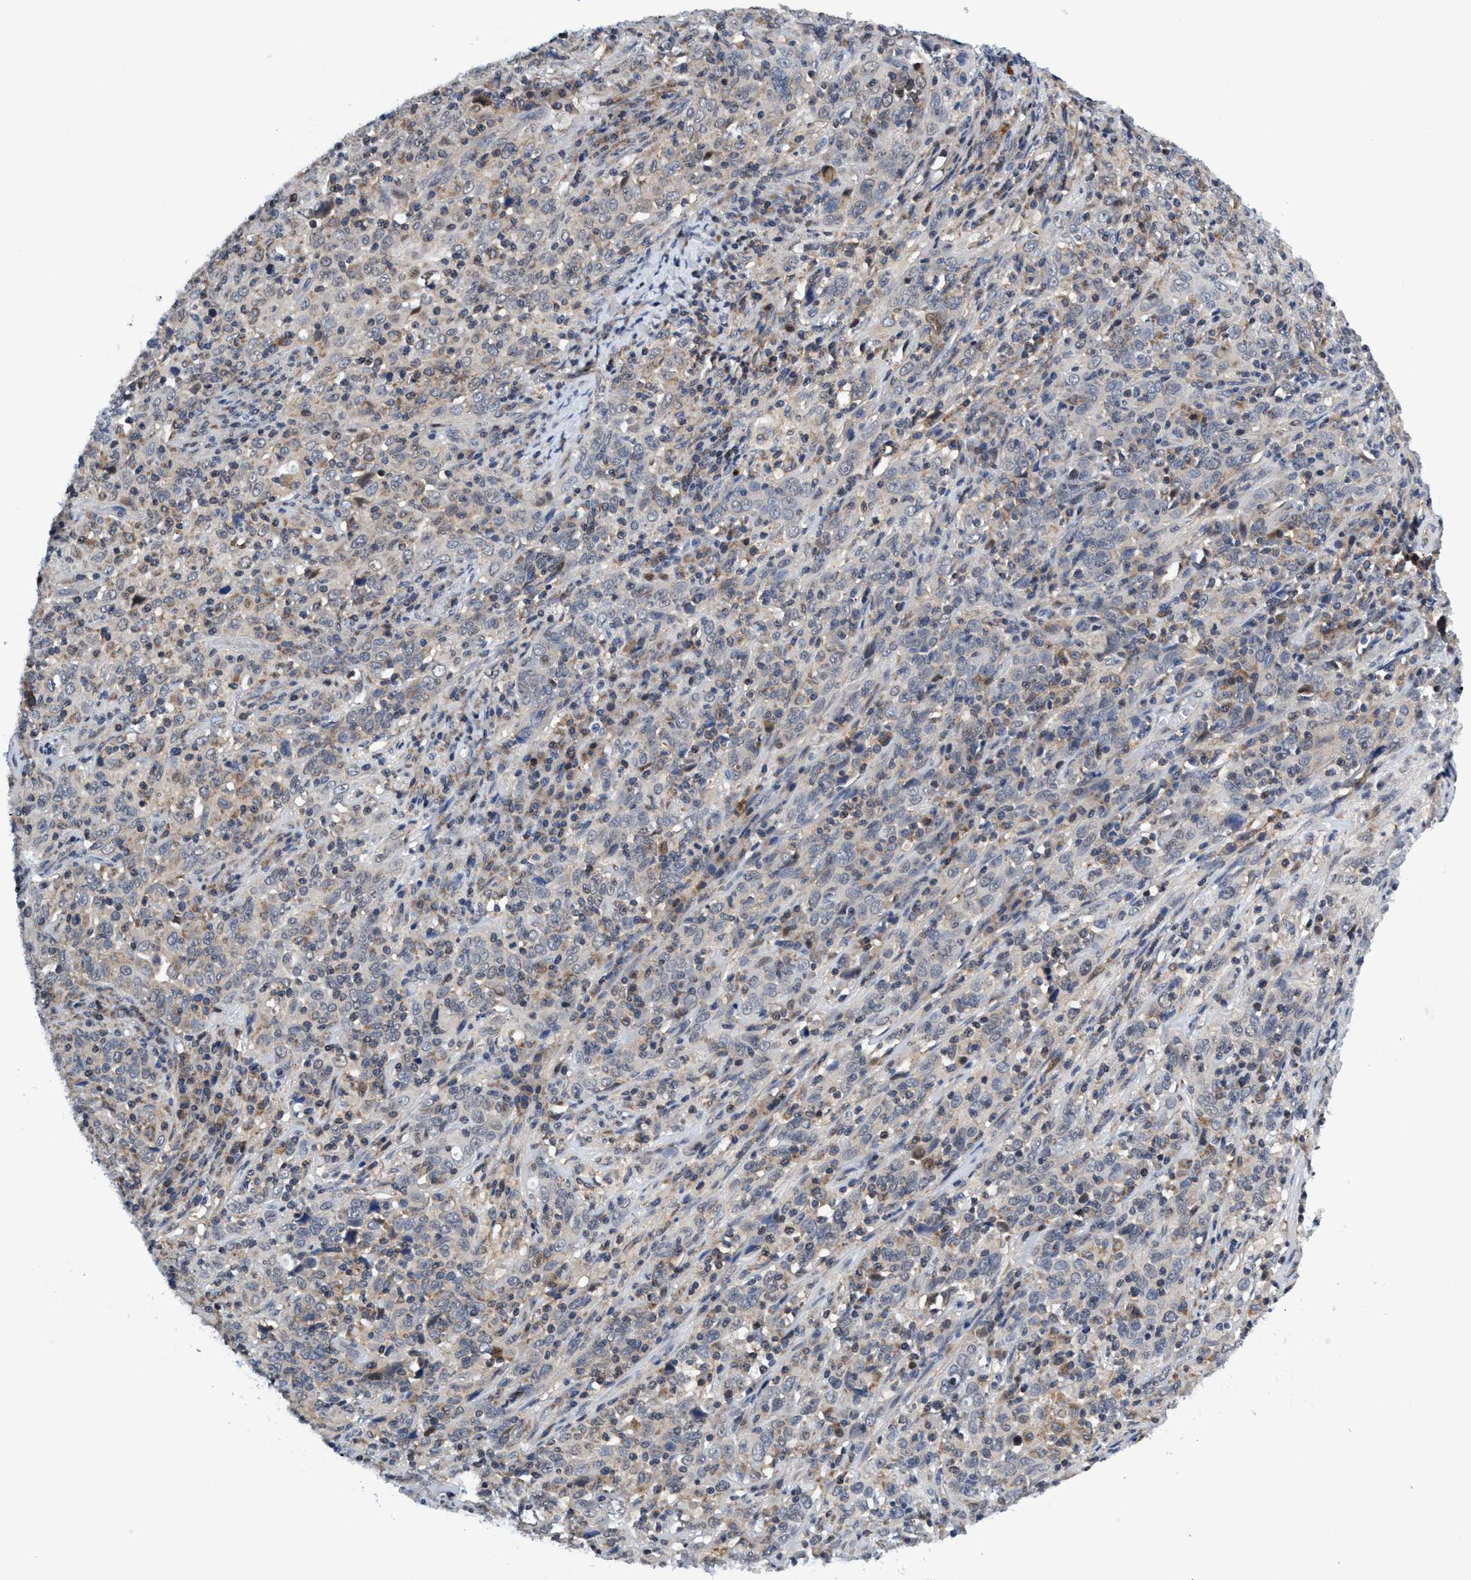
{"staining": {"intensity": "negative", "quantity": "none", "location": "none"}, "tissue": "cervical cancer", "cell_type": "Tumor cells", "image_type": "cancer", "snomed": [{"axis": "morphology", "description": "Squamous cell carcinoma, NOS"}, {"axis": "topography", "description": "Cervix"}], "caption": "Tumor cells are negative for brown protein staining in cervical squamous cell carcinoma. Nuclei are stained in blue.", "gene": "AGAP2", "patient": {"sex": "female", "age": 46}}